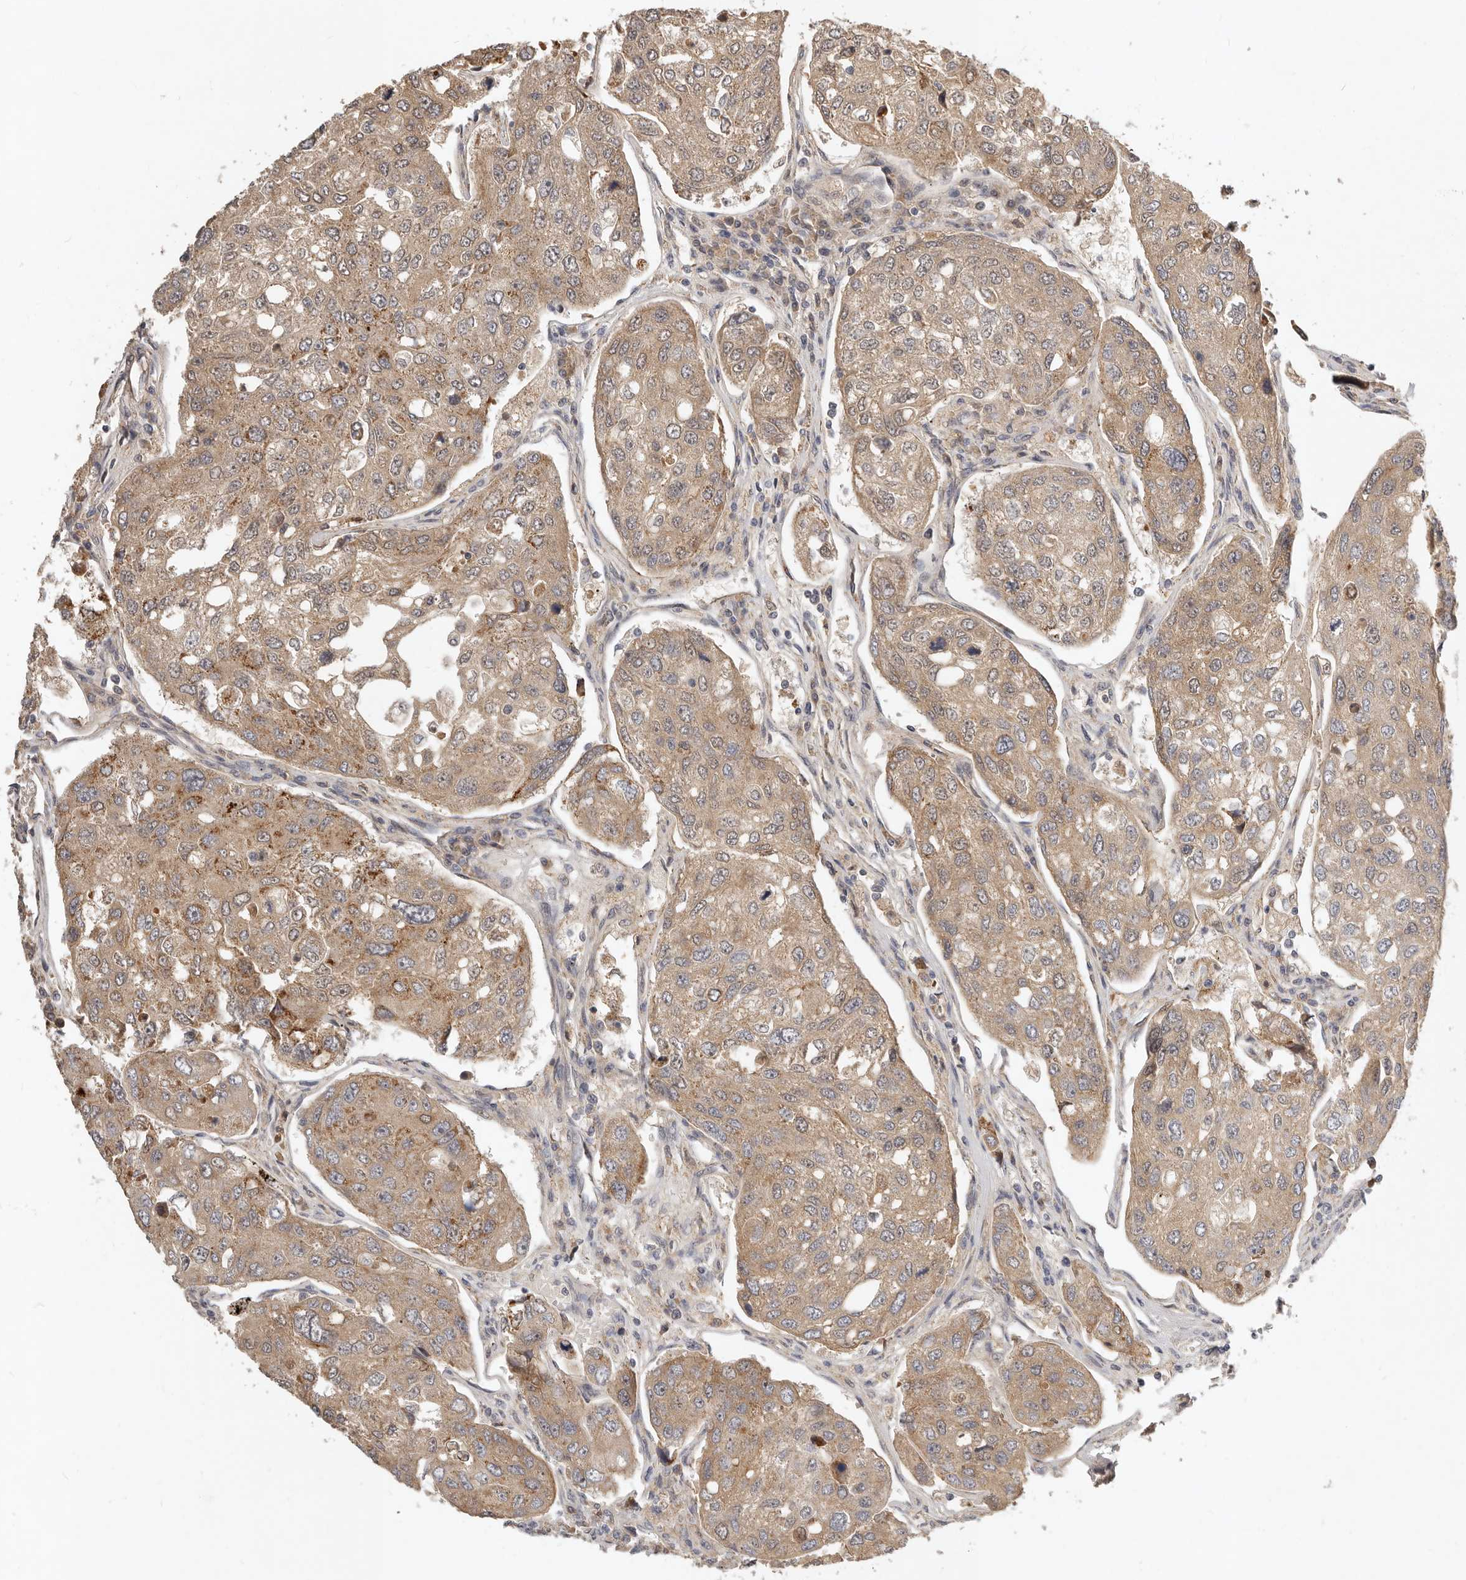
{"staining": {"intensity": "moderate", "quantity": ">75%", "location": "cytoplasmic/membranous"}, "tissue": "urothelial cancer", "cell_type": "Tumor cells", "image_type": "cancer", "snomed": [{"axis": "morphology", "description": "Urothelial carcinoma, High grade"}, {"axis": "topography", "description": "Lymph node"}, {"axis": "topography", "description": "Urinary bladder"}], "caption": "High-grade urothelial carcinoma stained with IHC shows moderate cytoplasmic/membranous expression in about >75% of tumor cells.", "gene": "MICALL2", "patient": {"sex": "male", "age": 51}}